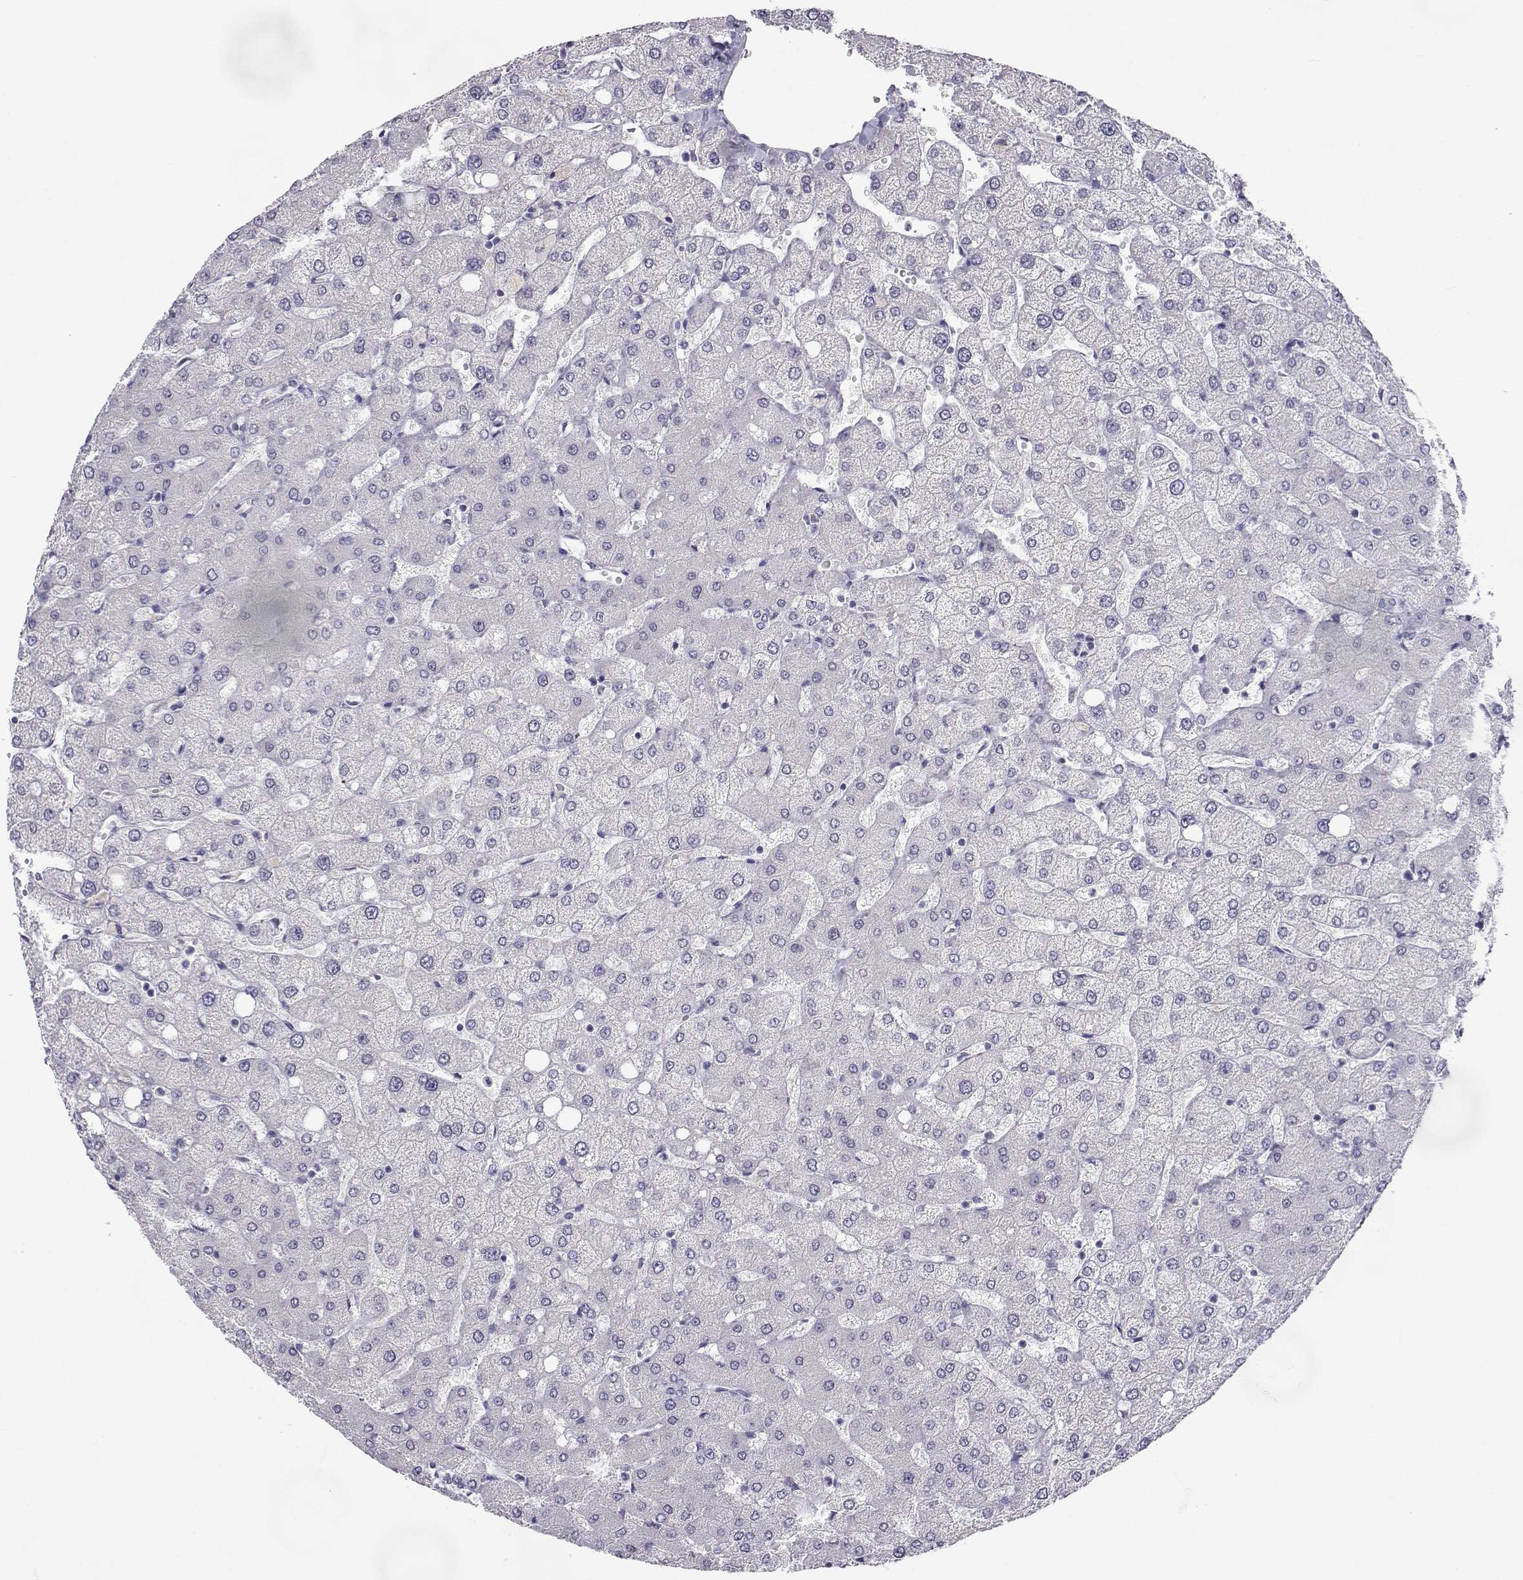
{"staining": {"intensity": "negative", "quantity": "none", "location": "none"}, "tissue": "liver", "cell_type": "Cholangiocytes", "image_type": "normal", "snomed": [{"axis": "morphology", "description": "Normal tissue, NOS"}, {"axis": "topography", "description": "Liver"}], "caption": "Micrograph shows no protein staining in cholangiocytes of normal liver. The staining is performed using DAB (3,3'-diaminobenzidine) brown chromogen with nuclei counter-stained in using hematoxylin.", "gene": "SLC6A3", "patient": {"sex": "female", "age": 54}}